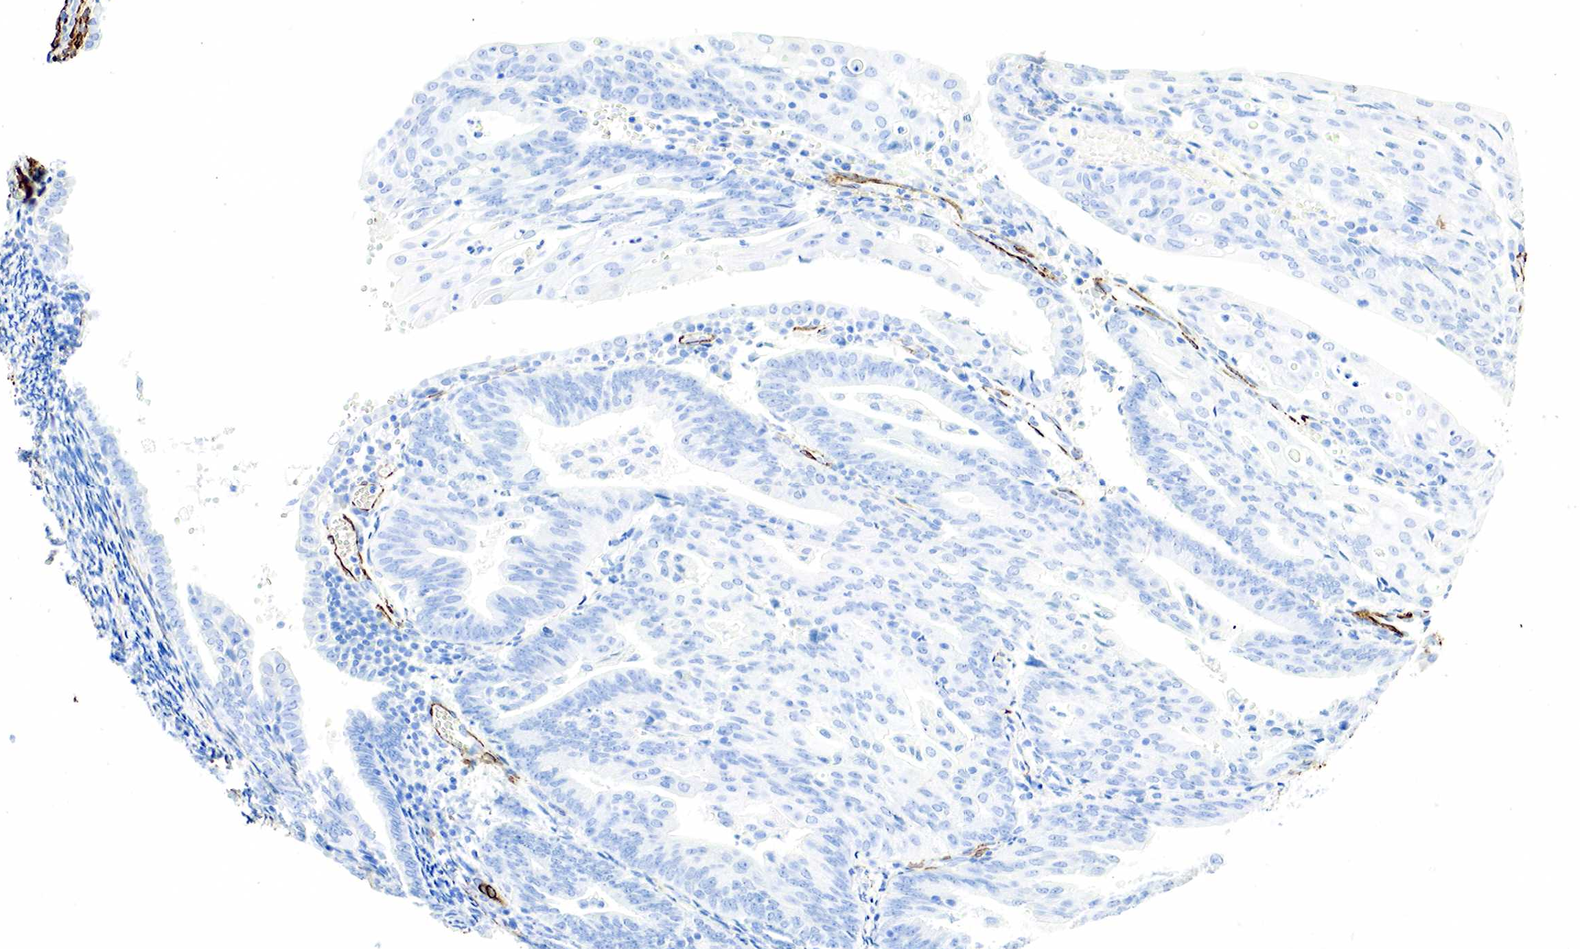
{"staining": {"intensity": "negative", "quantity": "none", "location": "none"}, "tissue": "endometrial cancer", "cell_type": "Tumor cells", "image_type": "cancer", "snomed": [{"axis": "morphology", "description": "Adenocarcinoma, NOS"}, {"axis": "topography", "description": "Endometrium"}], "caption": "A high-resolution histopathology image shows IHC staining of endometrial adenocarcinoma, which demonstrates no significant positivity in tumor cells.", "gene": "ACTA1", "patient": {"sex": "female", "age": 56}}